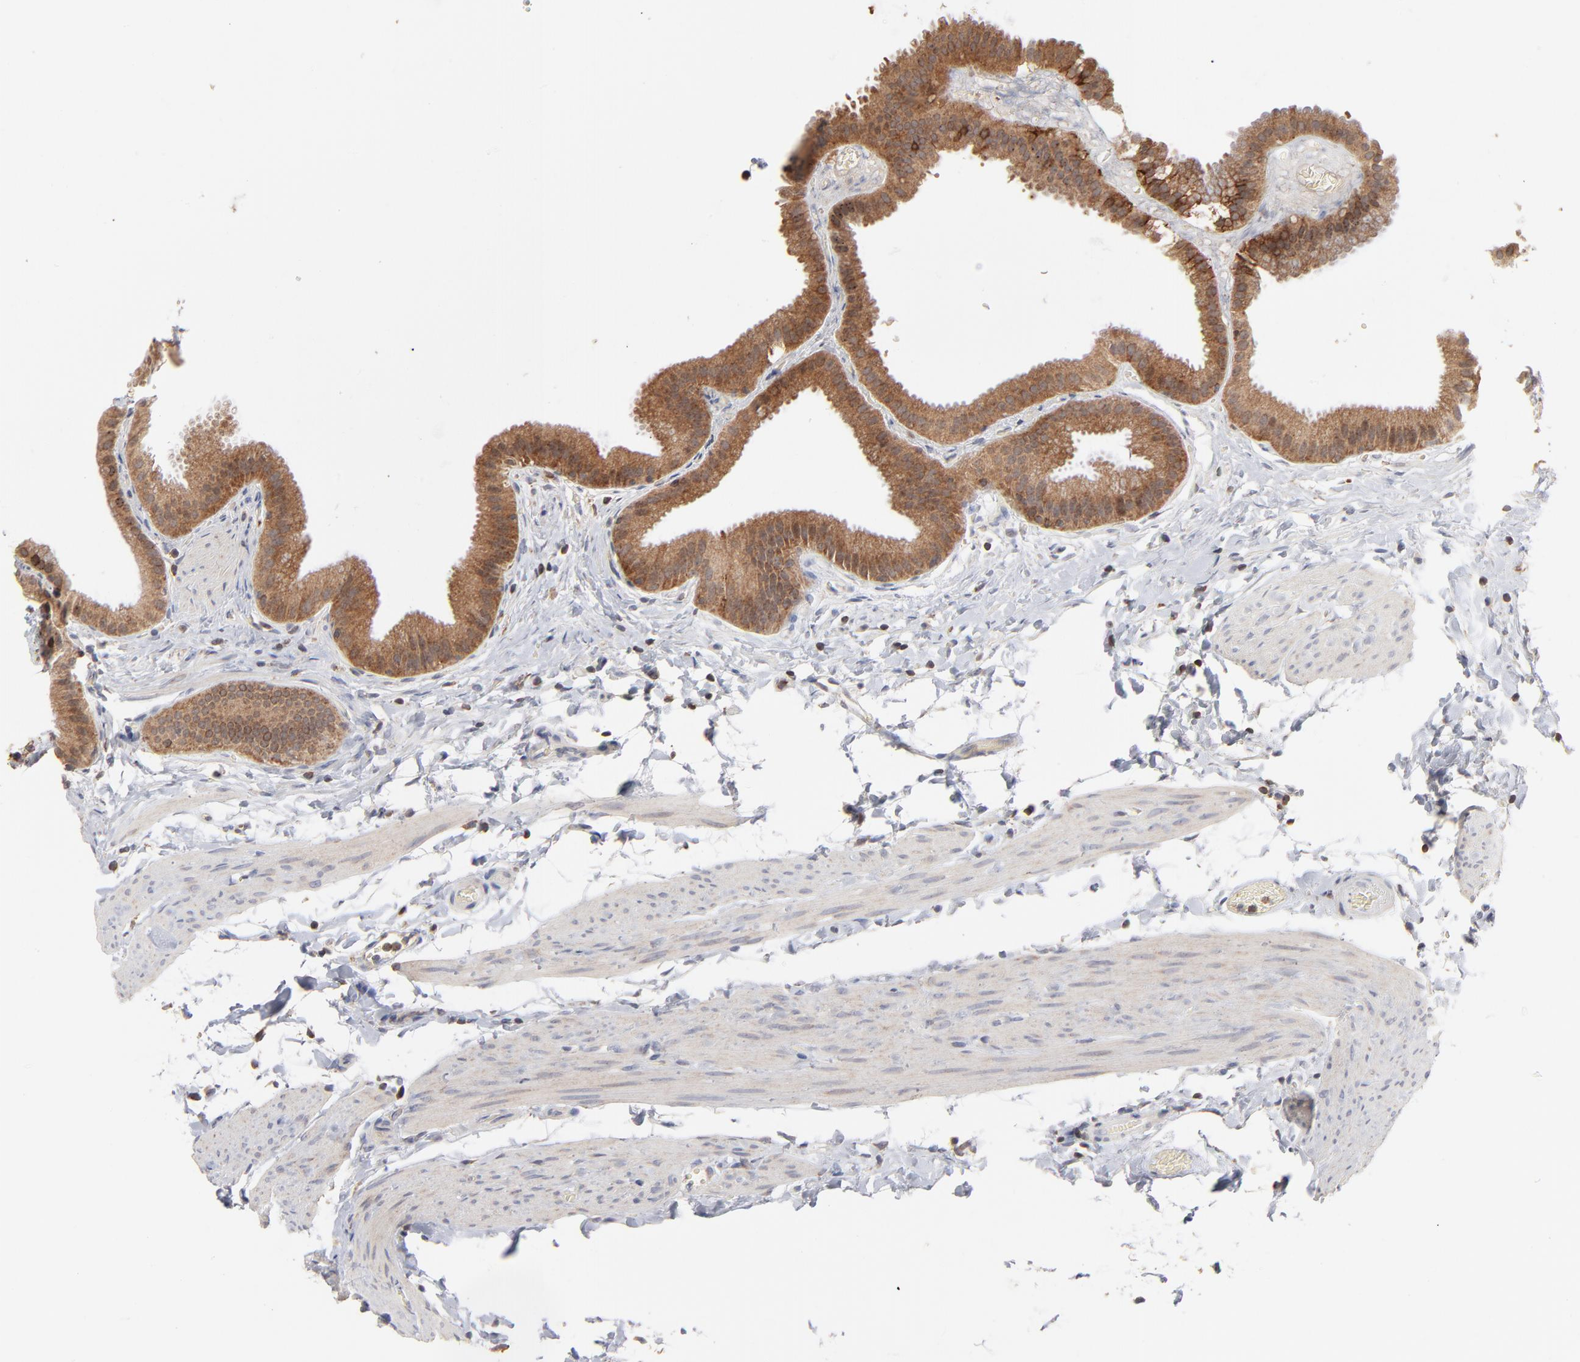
{"staining": {"intensity": "moderate", "quantity": ">75%", "location": "cytoplasmic/membranous"}, "tissue": "gallbladder", "cell_type": "Glandular cells", "image_type": "normal", "snomed": [{"axis": "morphology", "description": "Normal tissue, NOS"}, {"axis": "topography", "description": "Gallbladder"}], "caption": "Brown immunohistochemical staining in normal gallbladder displays moderate cytoplasmic/membranous expression in approximately >75% of glandular cells. The staining was performed using DAB (3,3'-diaminobenzidine), with brown indicating positive protein expression. Nuclei are stained blue with hematoxylin.", "gene": "RNF213", "patient": {"sex": "female", "age": 63}}